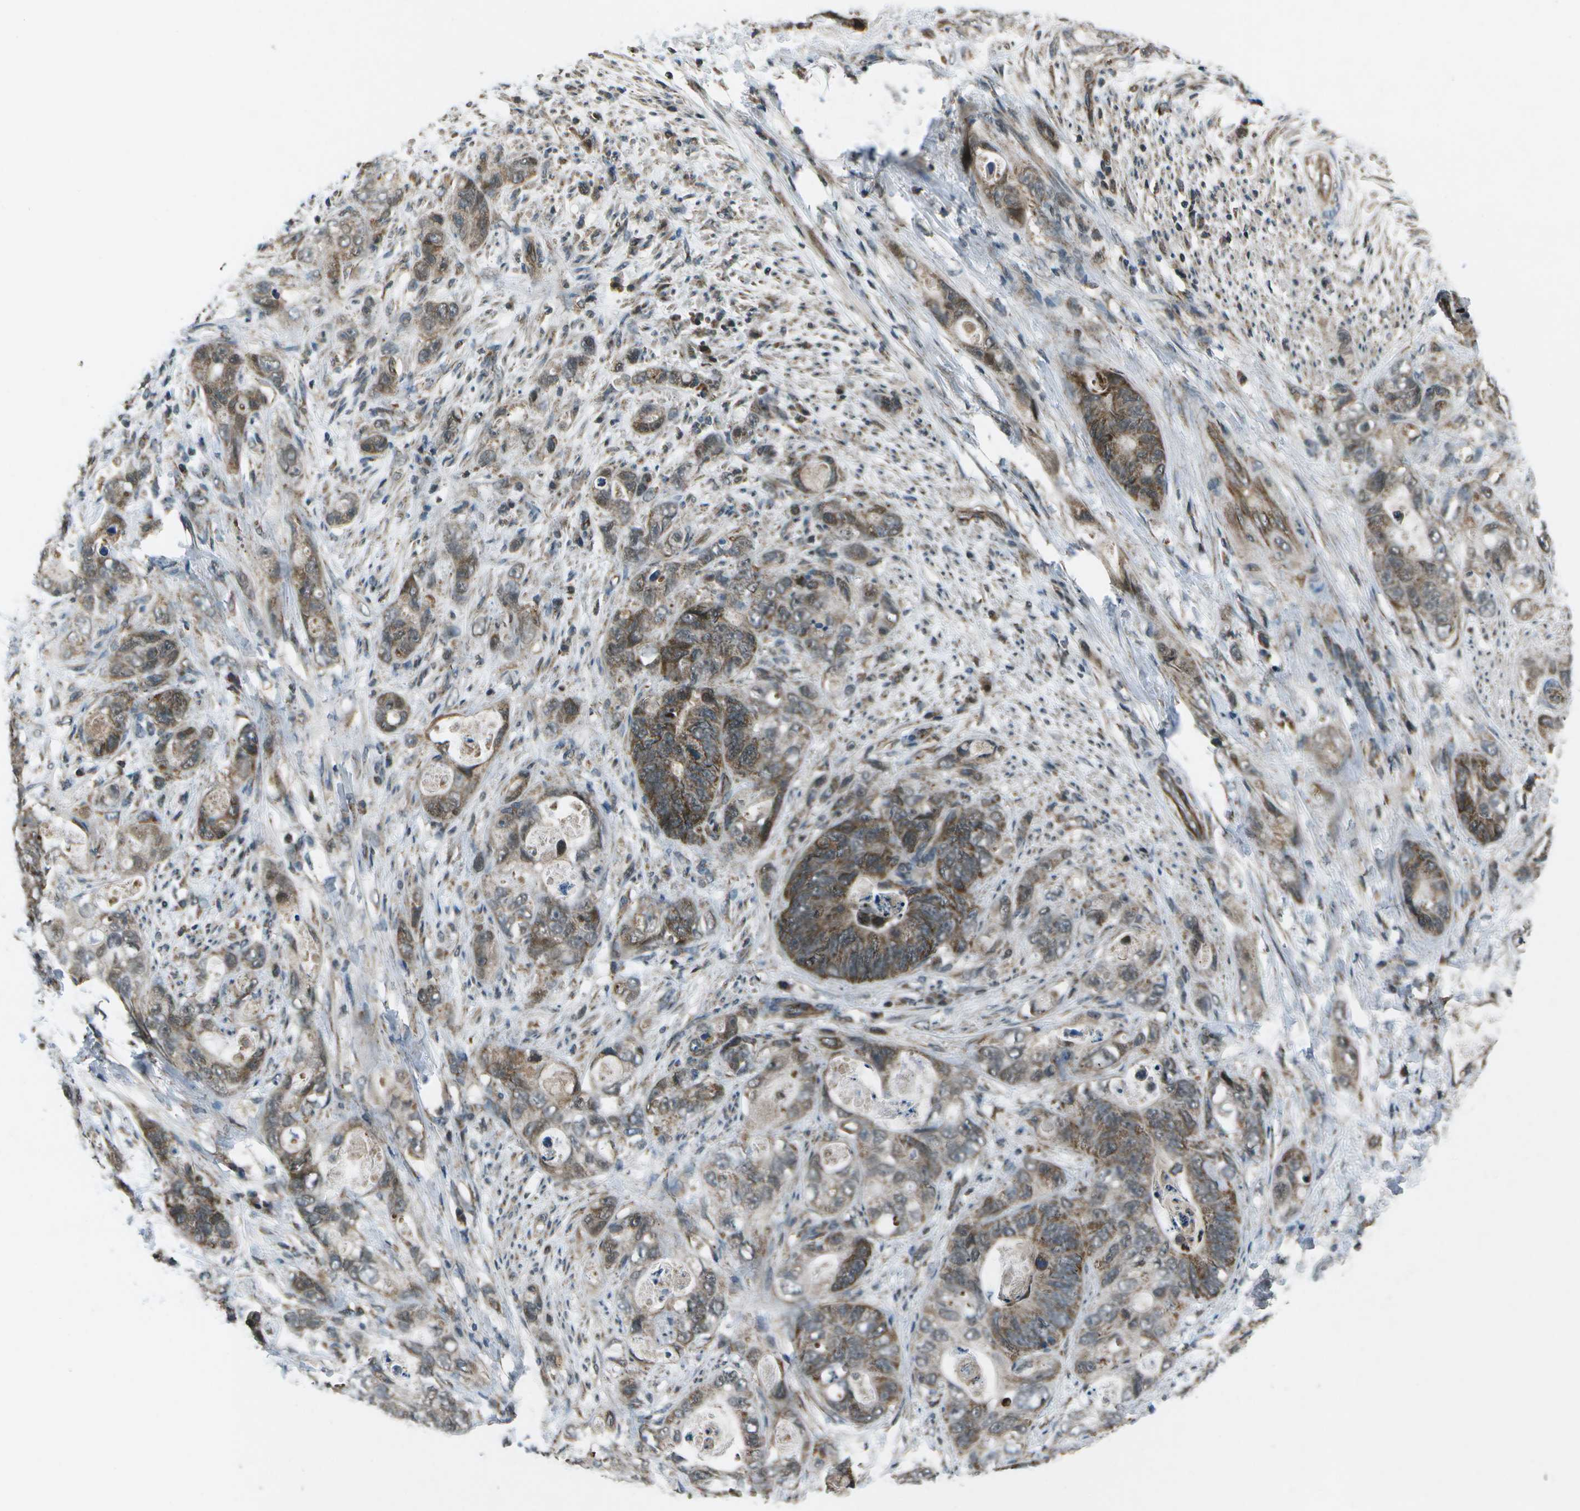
{"staining": {"intensity": "moderate", "quantity": ">75%", "location": "cytoplasmic/membranous"}, "tissue": "stomach cancer", "cell_type": "Tumor cells", "image_type": "cancer", "snomed": [{"axis": "morphology", "description": "Adenocarcinoma, NOS"}, {"axis": "topography", "description": "Stomach"}], "caption": "This is an image of immunohistochemistry (IHC) staining of stomach cancer (adenocarcinoma), which shows moderate staining in the cytoplasmic/membranous of tumor cells.", "gene": "EIF2AK1", "patient": {"sex": "female", "age": 89}}